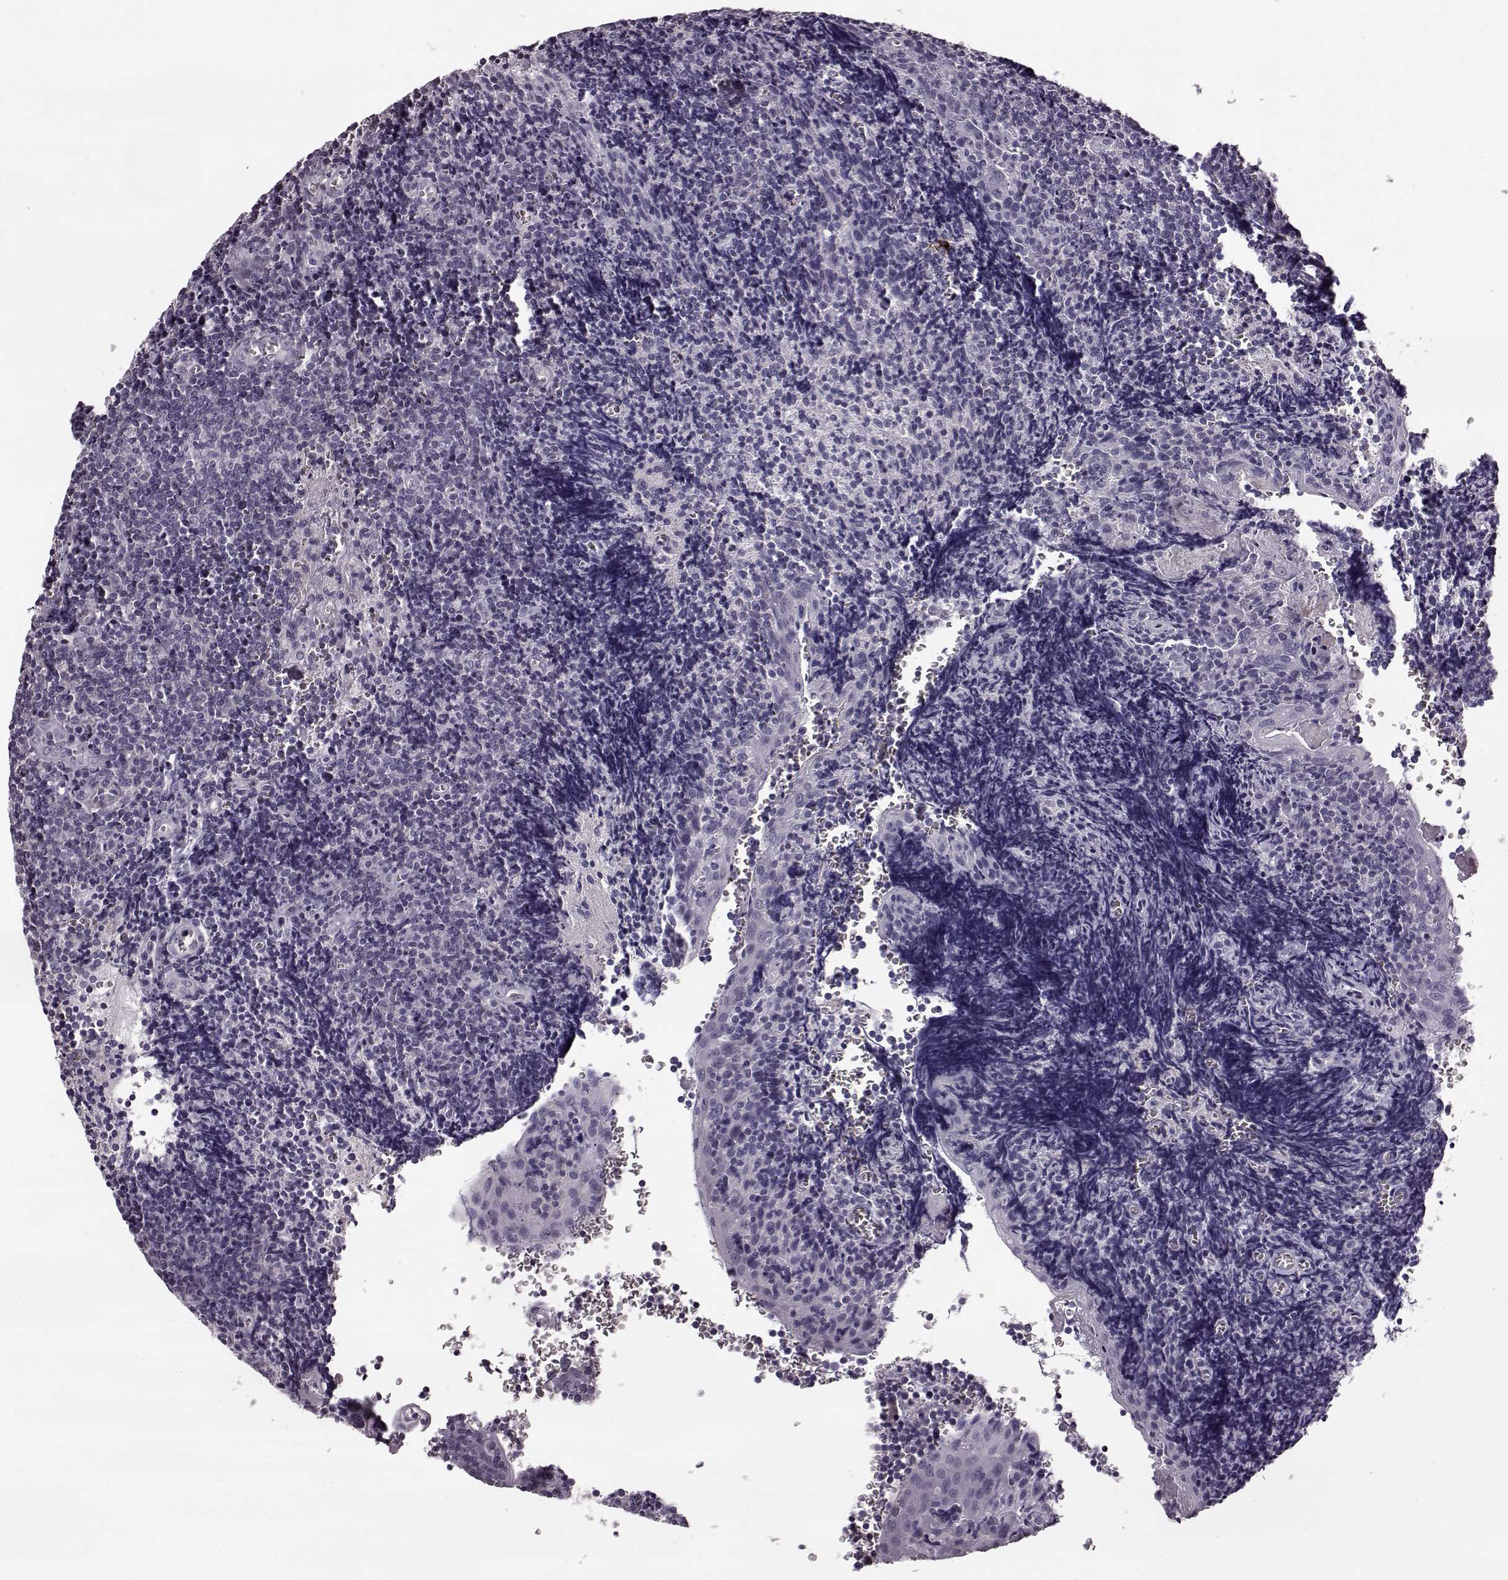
{"staining": {"intensity": "negative", "quantity": "none", "location": "none"}, "tissue": "tonsil", "cell_type": "Germinal center cells", "image_type": "normal", "snomed": [{"axis": "morphology", "description": "Normal tissue, NOS"}, {"axis": "morphology", "description": "Inflammation, NOS"}, {"axis": "topography", "description": "Tonsil"}], "caption": "Immunohistochemistry of normal human tonsil exhibits no positivity in germinal center cells.", "gene": "SLCO3A1", "patient": {"sex": "female", "age": 31}}